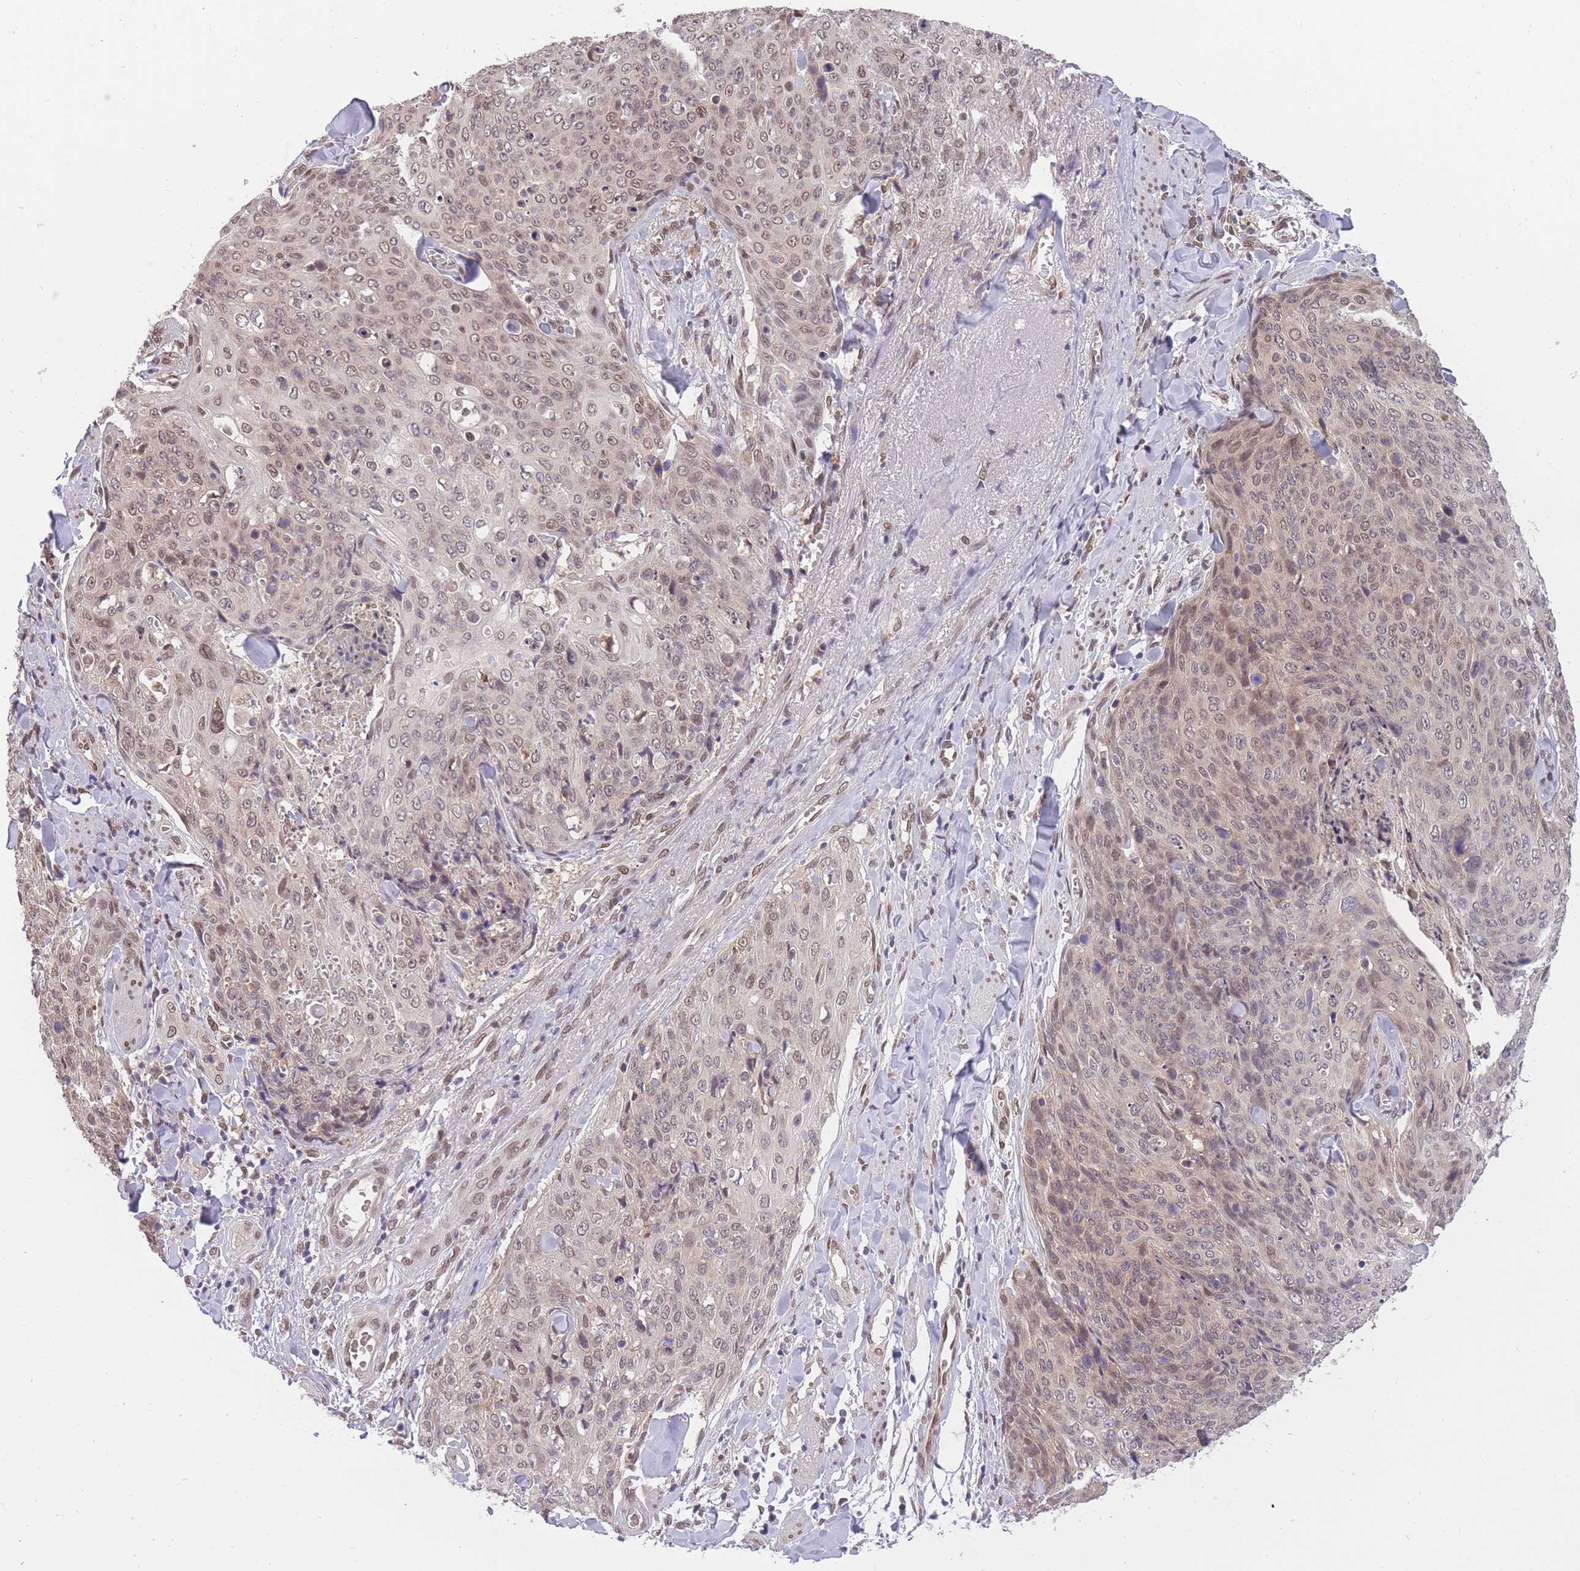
{"staining": {"intensity": "weak", "quantity": ">75%", "location": "nuclear"}, "tissue": "skin cancer", "cell_type": "Tumor cells", "image_type": "cancer", "snomed": [{"axis": "morphology", "description": "Squamous cell carcinoma, NOS"}, {"axis": "topography", "description": "Skin"}, {"axis": "topography", "description": "Vulva"}], "caption": "This photomicrograph exhibits immunohistochemistry (IHC) staining of human squamous cell carcinoma (skin), with low weak nuclear staining in about >75% of tumor cells.", "gene": "CDIP1", "patient": {"sex": "female", "age": 85}}